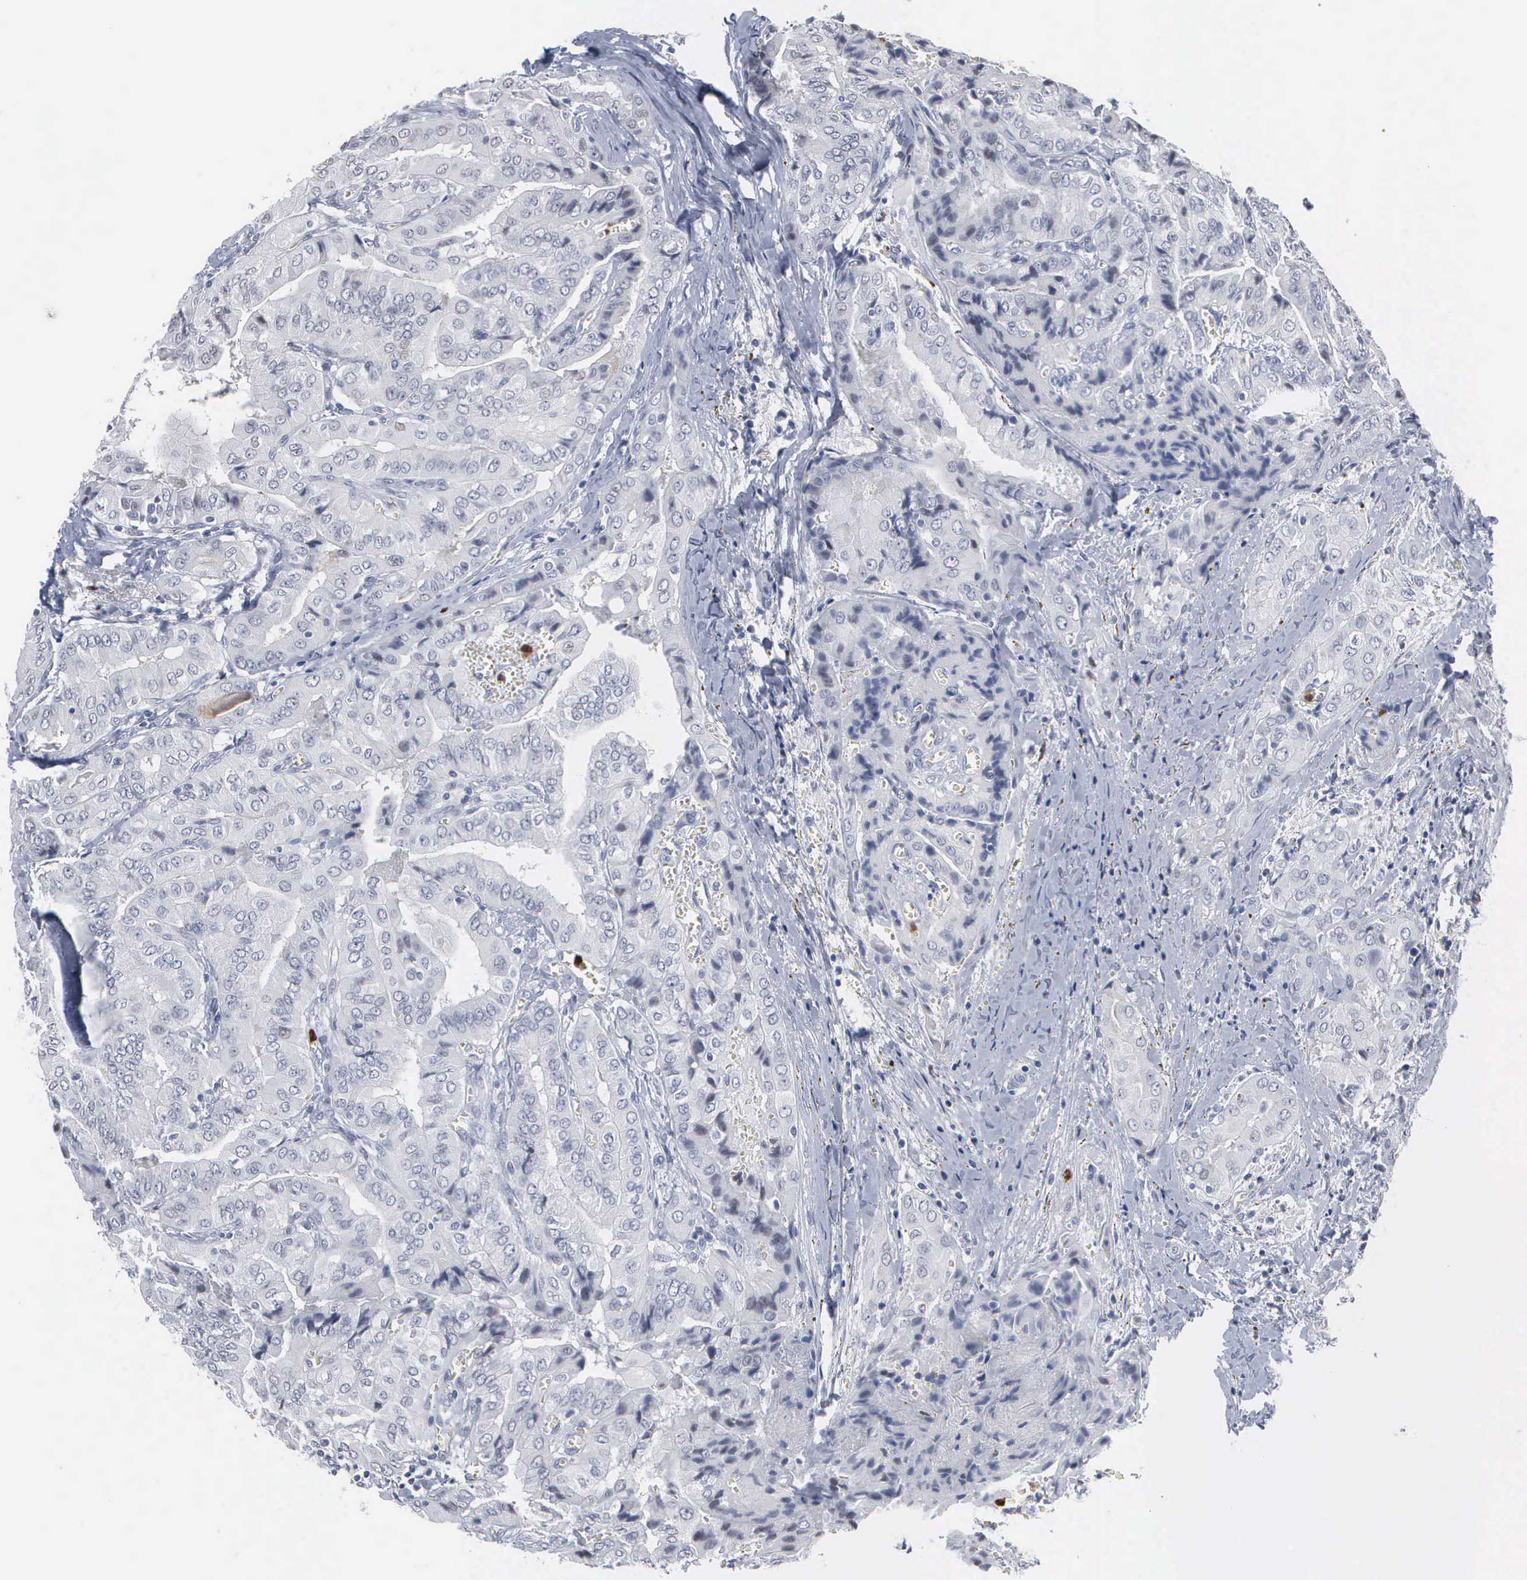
{"staining": {"intensity": "negative", "quantity": "none", "location": "none"}, "tissue": "thyroid cancer", "cell_type": "Tumor cells", "image_type": "cancer", "snomed": [{"axis": "morphology", "description": "Papillary adenocarcinoma, NOS"}, {"axis": "topography", "description": "Thyroid gland"}], "caption": "There is no significant staining in tumor cells of papillary adenocarcinoma (thyroid).", "gene": "SPIN3", "patient": {"sex": "female", "age": 71}}